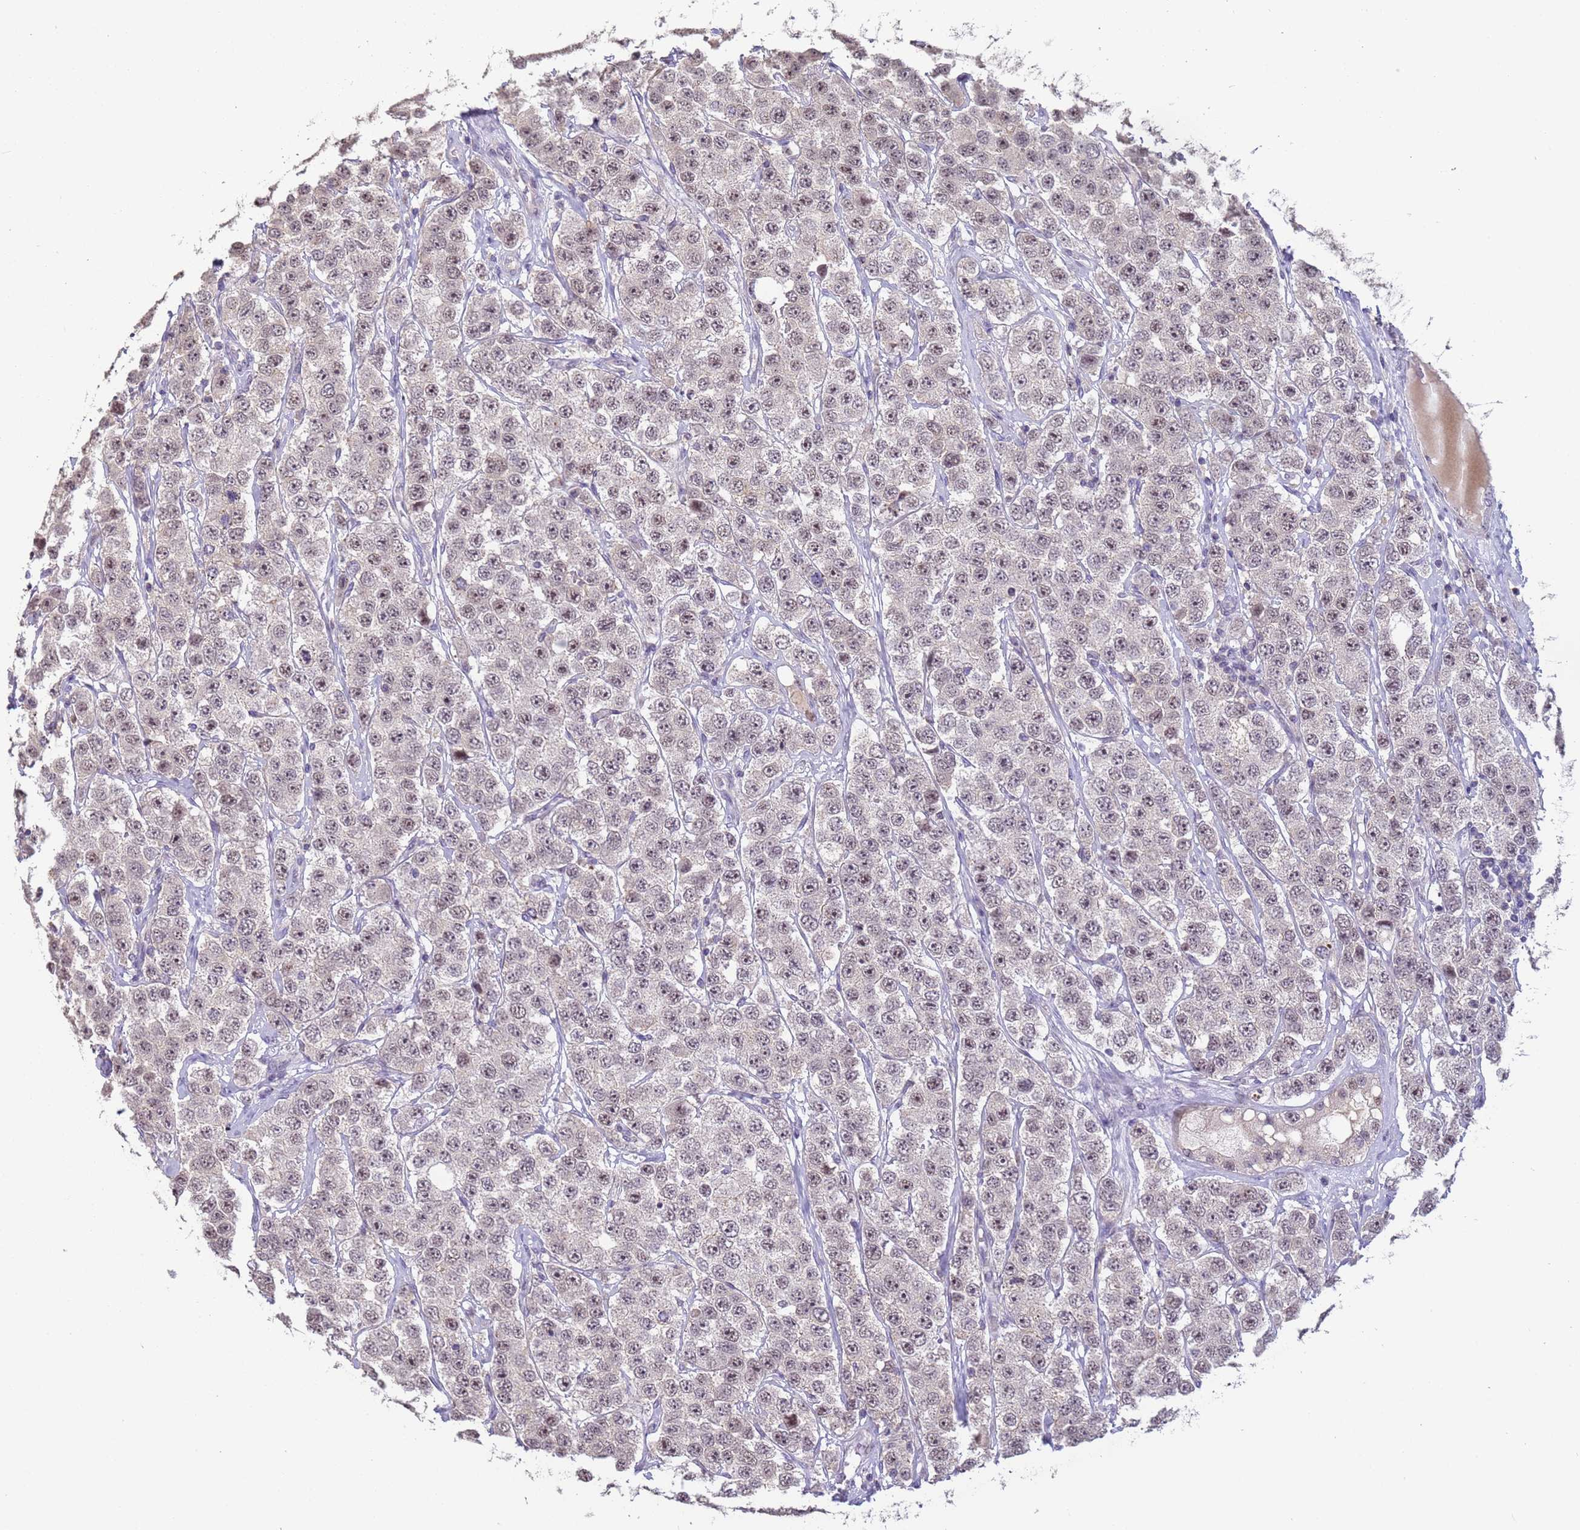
{"staining": {"intensity": "weak", "quantity": "25%-75%", "location": "nuclear"}, "tissue": "testis cancer", "cell_type": "Tumor cells", "image_type": "cancer", "snomed": [{"axis": "morphology", "description": "Seminoma, NOS"}, {"axis": "topography", "description": "Testis"}], "caption": "Protein expression analysis of human seminoma (testis) reveals weak nuclear positivity in approximately 25%-75% of tumor cells.", "gene": "VWA3A", "patient": {"sex": "male", "age": 28}}